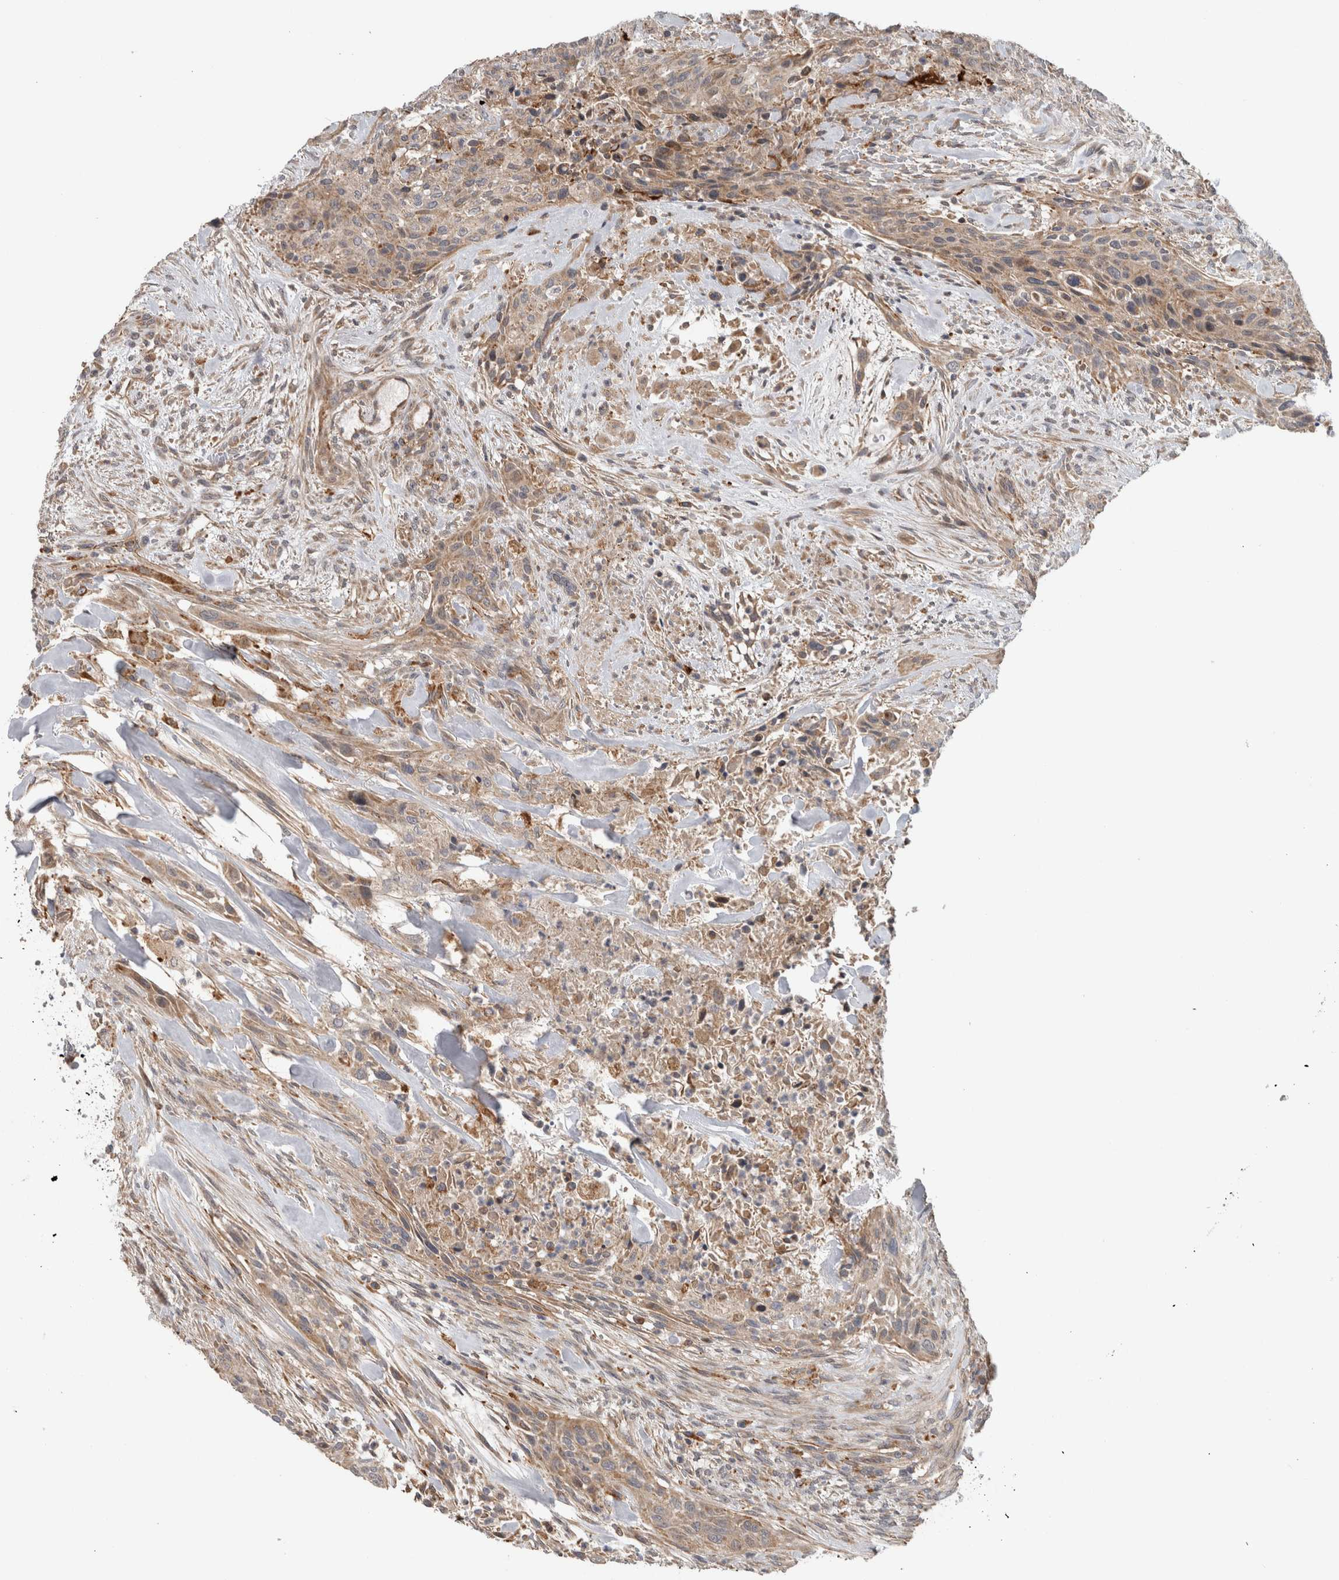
{"staining": {"intensity": "weak", "quantity": ">75%", "location": "cytoplasmic/membranous"}, "tissue": "urothelial cancer", "cell_type": "Tumor cells", "image_type": "cancer", "snomed": [{"axis": "morphology", "description": "Urothelial carcinoma, High grade"}, {"axis": "topography", "description": "Urinary bladder"}], "caption": "The photomicrograph exhibits a brown stain indicating the presence of a protein in the cytoplasmic/membranous of tumor cells in urothelial cancer.", "gene": "ADGRL3", "patient": {"sex": "male", "age": 35}}